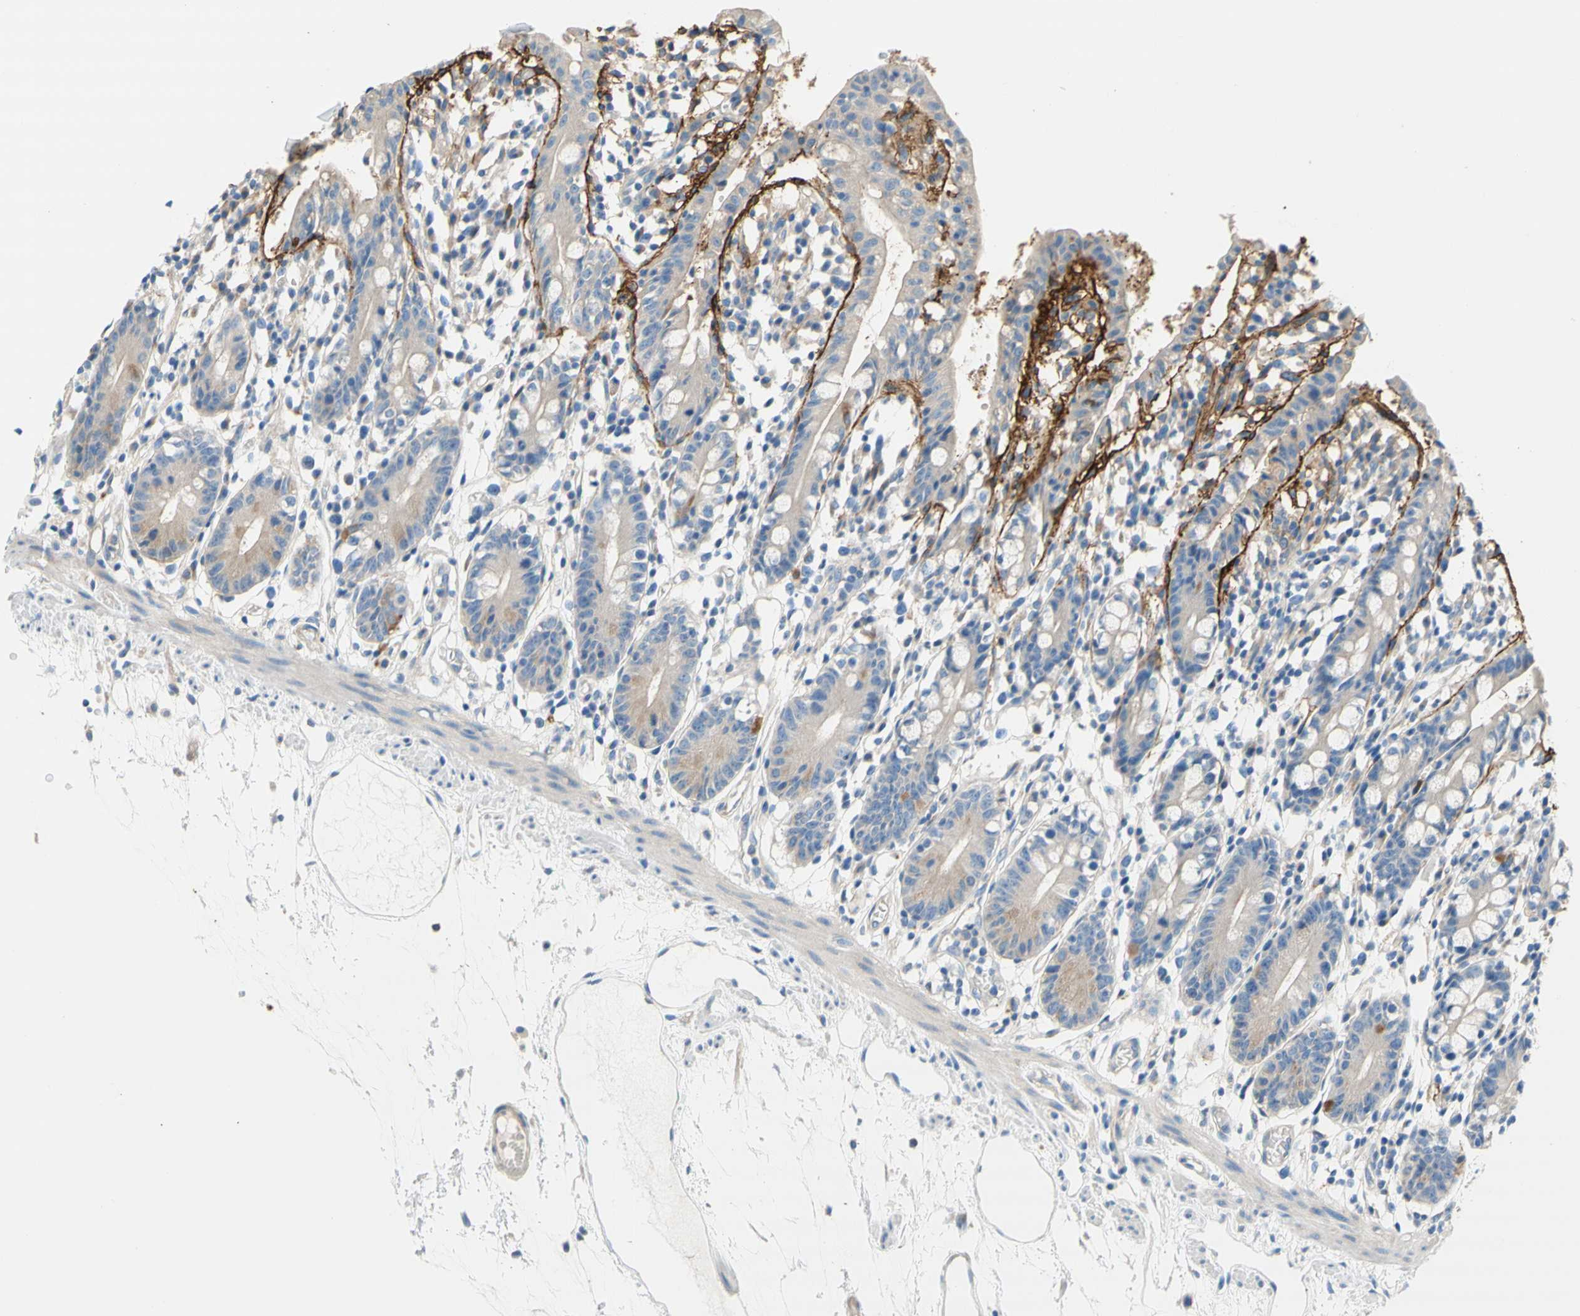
{"staining": {"intensity": "weak", "quantity": ">75%", "location": "cytoplasmic/membranous"}, "tissue": "small intestine", "cell_type": "Glandular cells", "image_type": "normal", "snomed": [{"axis": "morphology", "description": "Normal tissue, NOS"}, {"axis": "morphology", "description": "Cystadenocarcinoma, serous, Metastatic site"}, {"axis": "topography", "description": "Small intestine"}], "caption": "Small intestine stained for a protein displays weak cytoplasmic/membranous positivity in glandular cells. Immunohistochemistry (ihc) stains the protein of interest in brown and the nuclei are stained blue.", "gene": "F3", "patient": {"sex": "female", "age": 61}}